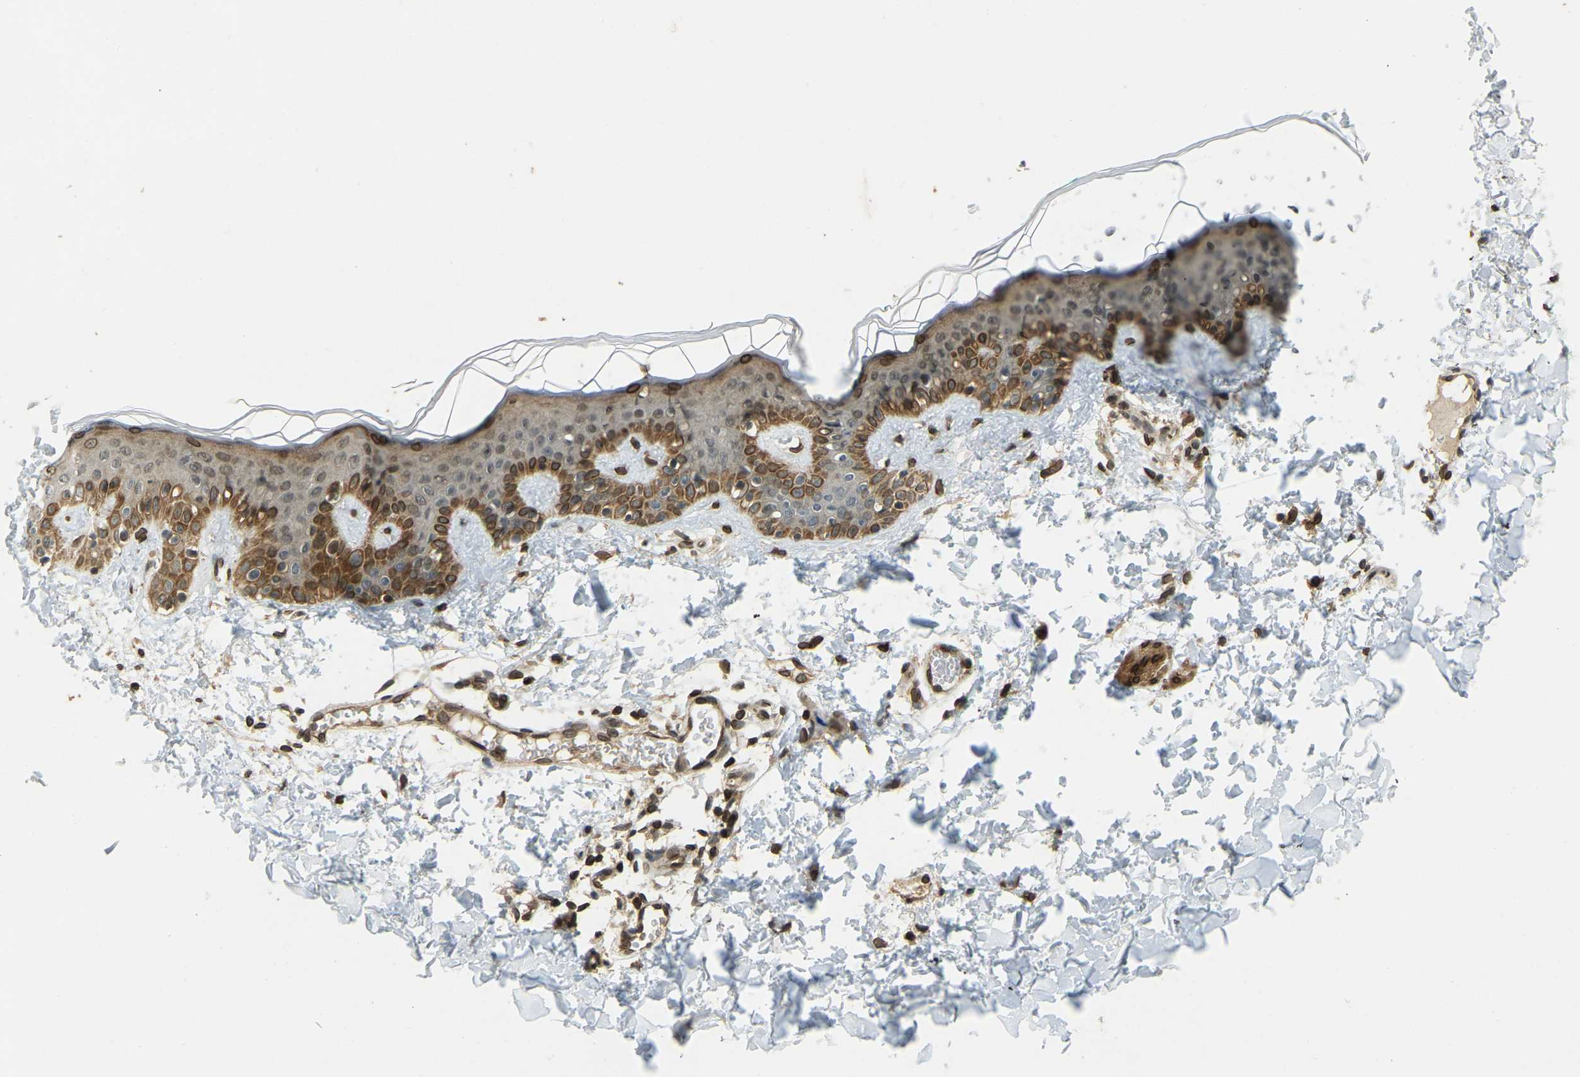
{"staining": {"intensity": "moderate", "quantity": ">75%", "location": "nuclear"}, "tissue": "skin", "cell_type": "Fibroblasts", "image_type": "normal", "snomed": [{"axis": "morphology", "description": "Normal tissue, NOS"}, {"axis": "topography", "description": "Skin"}], "caption": "Skin stained with immunohistochemistry displays moderate nuclear staining in about >75% of fibroblasts. Using DAB (brown) and hematoxylin (blue) stains, captured at high magnification using brightfield microscopy.", "gene": "SYNE1", "patient": {"sex": "male", "age": 30}}